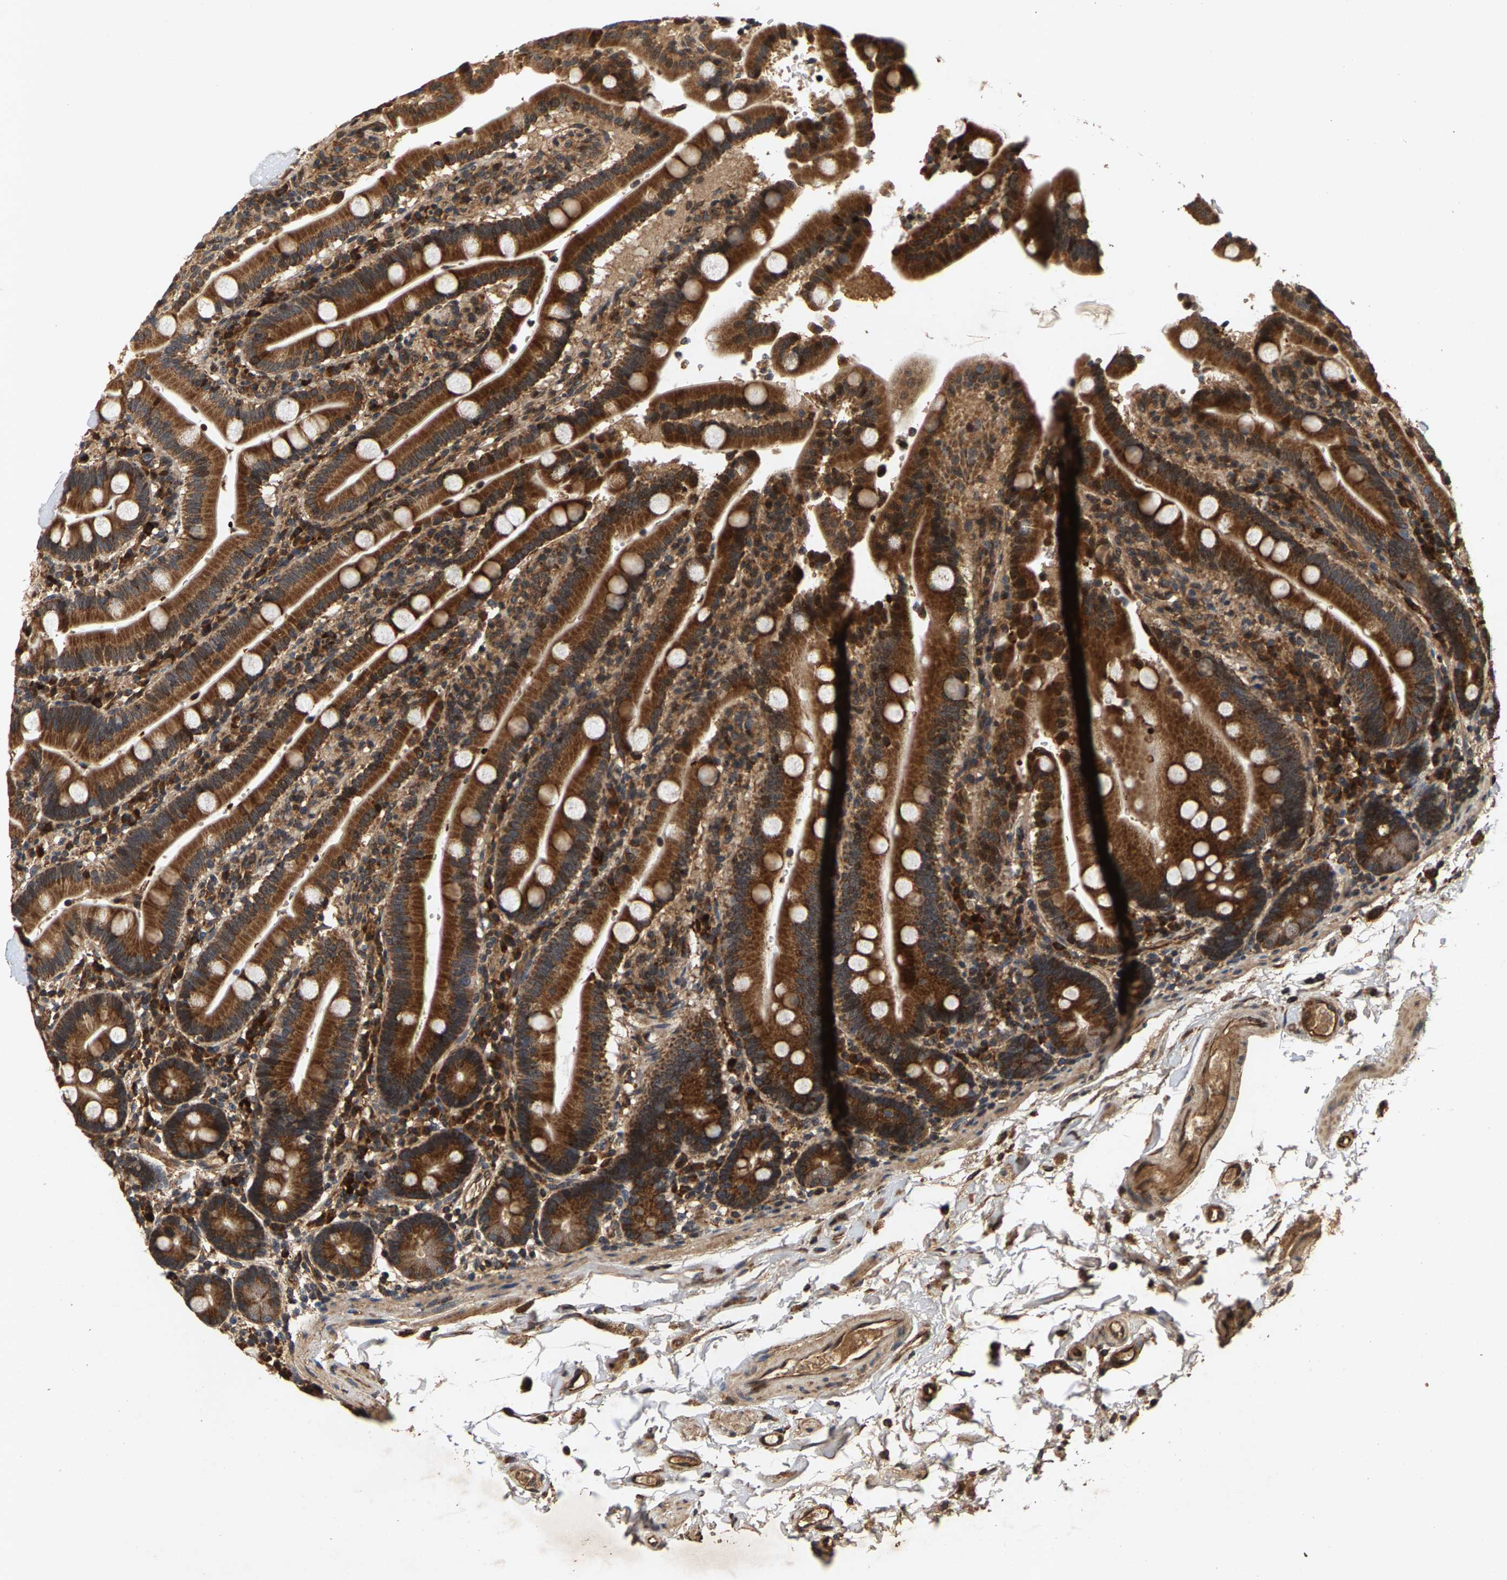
{"staining": {"intensity": "strong", "quantity": ">75%", "location": "cytoplasmic/membranous"}, "tissue": "duodenum", "cell_type": "Glandular cells", "image_type": "normal", "snomed": [{"axis": "morphology", "description": "Normal tissue, NOS"}, {"axis": "topography", "description": "Small intestine, NOS"}], "caption": "The histopathology image displays a brown stain indicating the presence of a protein in the cytoplasmic/membranous of glandular cells in duodenum. The protein of interest is shown in brown color, while the nuclei are stained blue.", "gene": "CIDEC", "patient": {"sex": "female", "age": 71}}